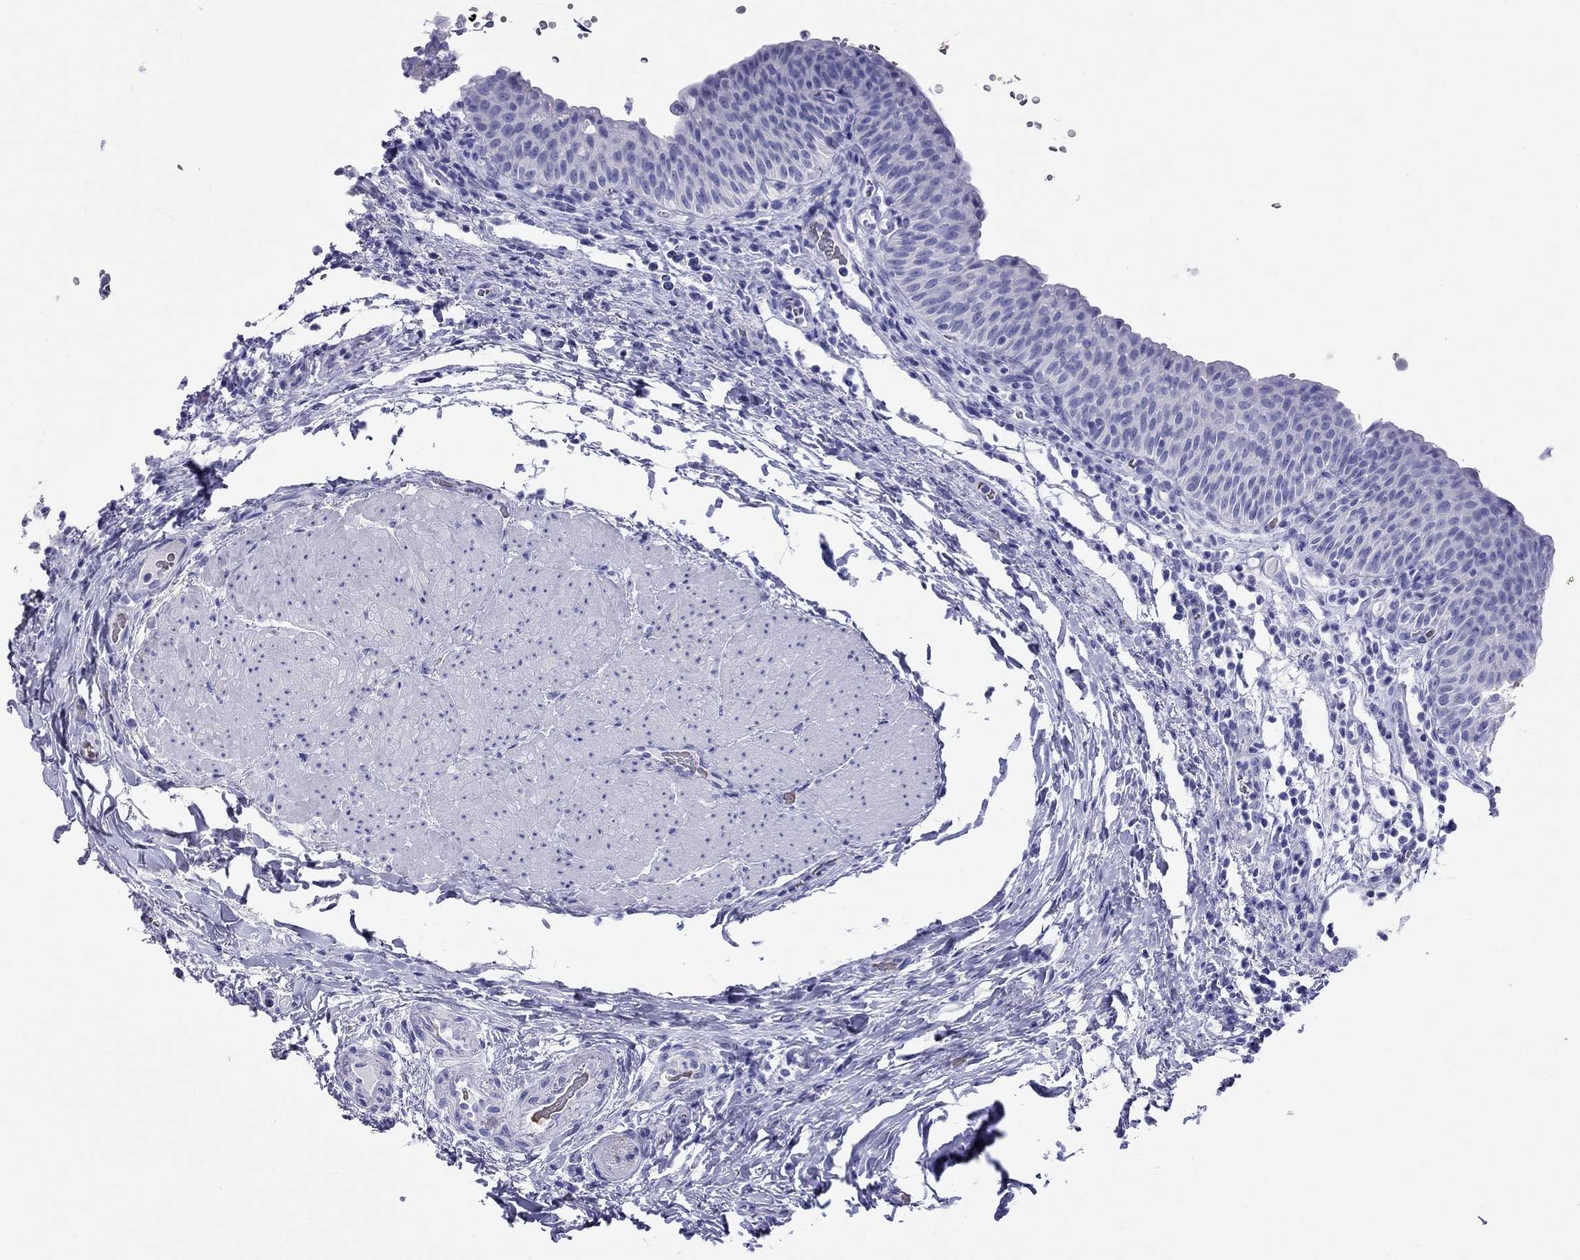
{"staining": {"intensity": "negative", "quantity": "none", "location": "none"}, "tissue": "urinary bladder", "cell_type": "Urothelial cells", "image_type": "normal", "snomed": [{"axis": "morphology", "description": "Normal tissue, NOS"}, {"axis": "topography", "description": "Urinary bladder"}], "caption": "The photomicrograph shows no staining of urothelial cells in normal urinary bladder. (Stains: DAB (3,3'-diaminobenzidine) immunohistochemistry with hematoxylin counter stain, Microscopy: brightfield microscopy at high magnification).", "gene": "PTPRN", "patient": {"sex": "male", "age": 66}}